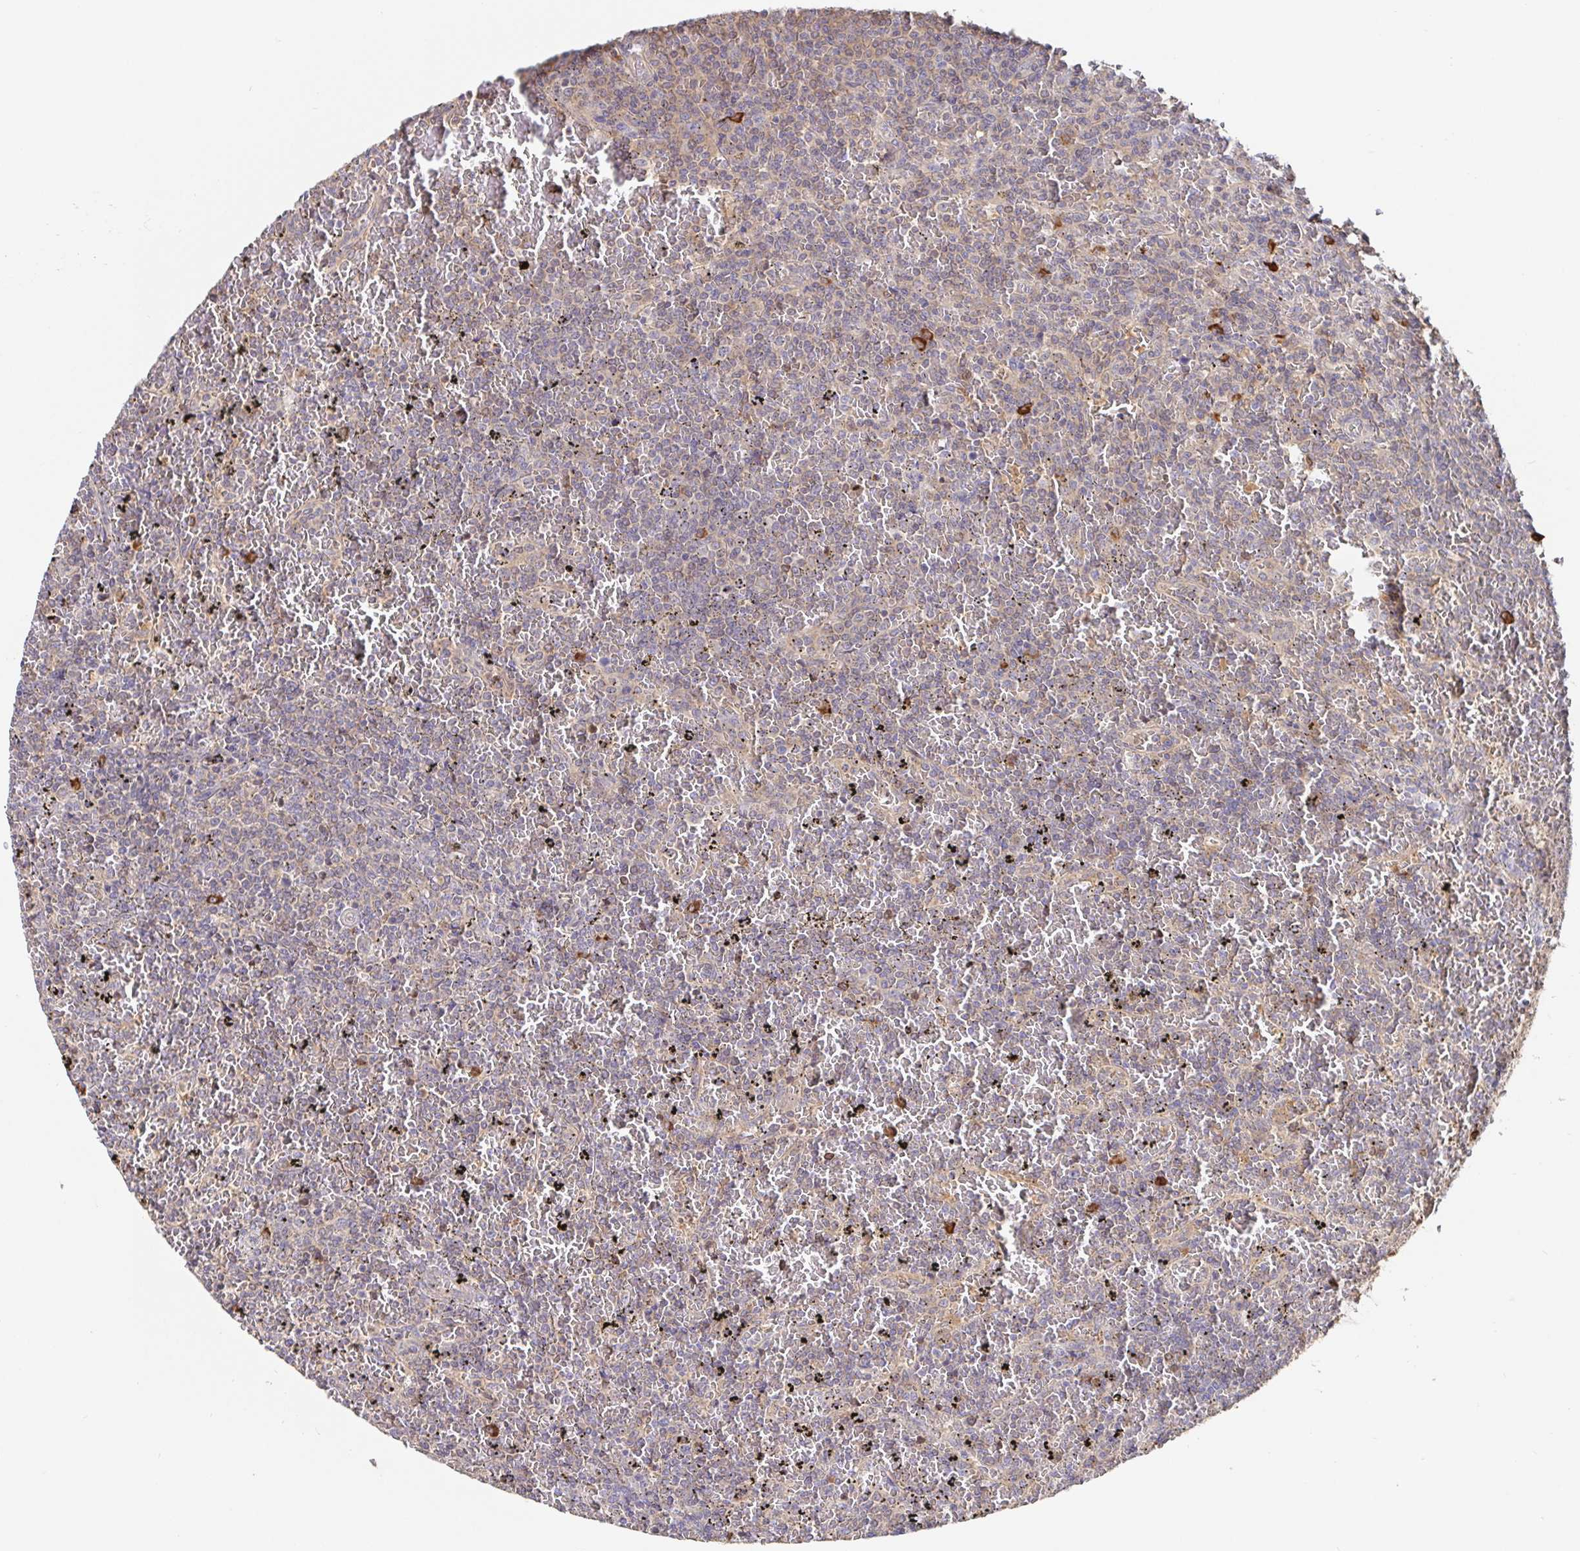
{"staining": {"intensity": "weak", "quantity": "<25%", "location": "cytoplasmic/membranous"}, "tissue": "lymphoma", "cell_type": "Tumor cells", "image_type": "cancer", "snomed": [{"axis": "morphology", "description": "Malignant lymphoma, non-Hodgkin's type, Low grade"}, {"axis": "topography", "description": "Spleen"}], "caption": "There is no significant positivity in tumor cells of malignant lymphoma, non-Hodgkin's type (low-grade).", "gene": "HAGH", "patient": {"sex": "female", "age": 77}}